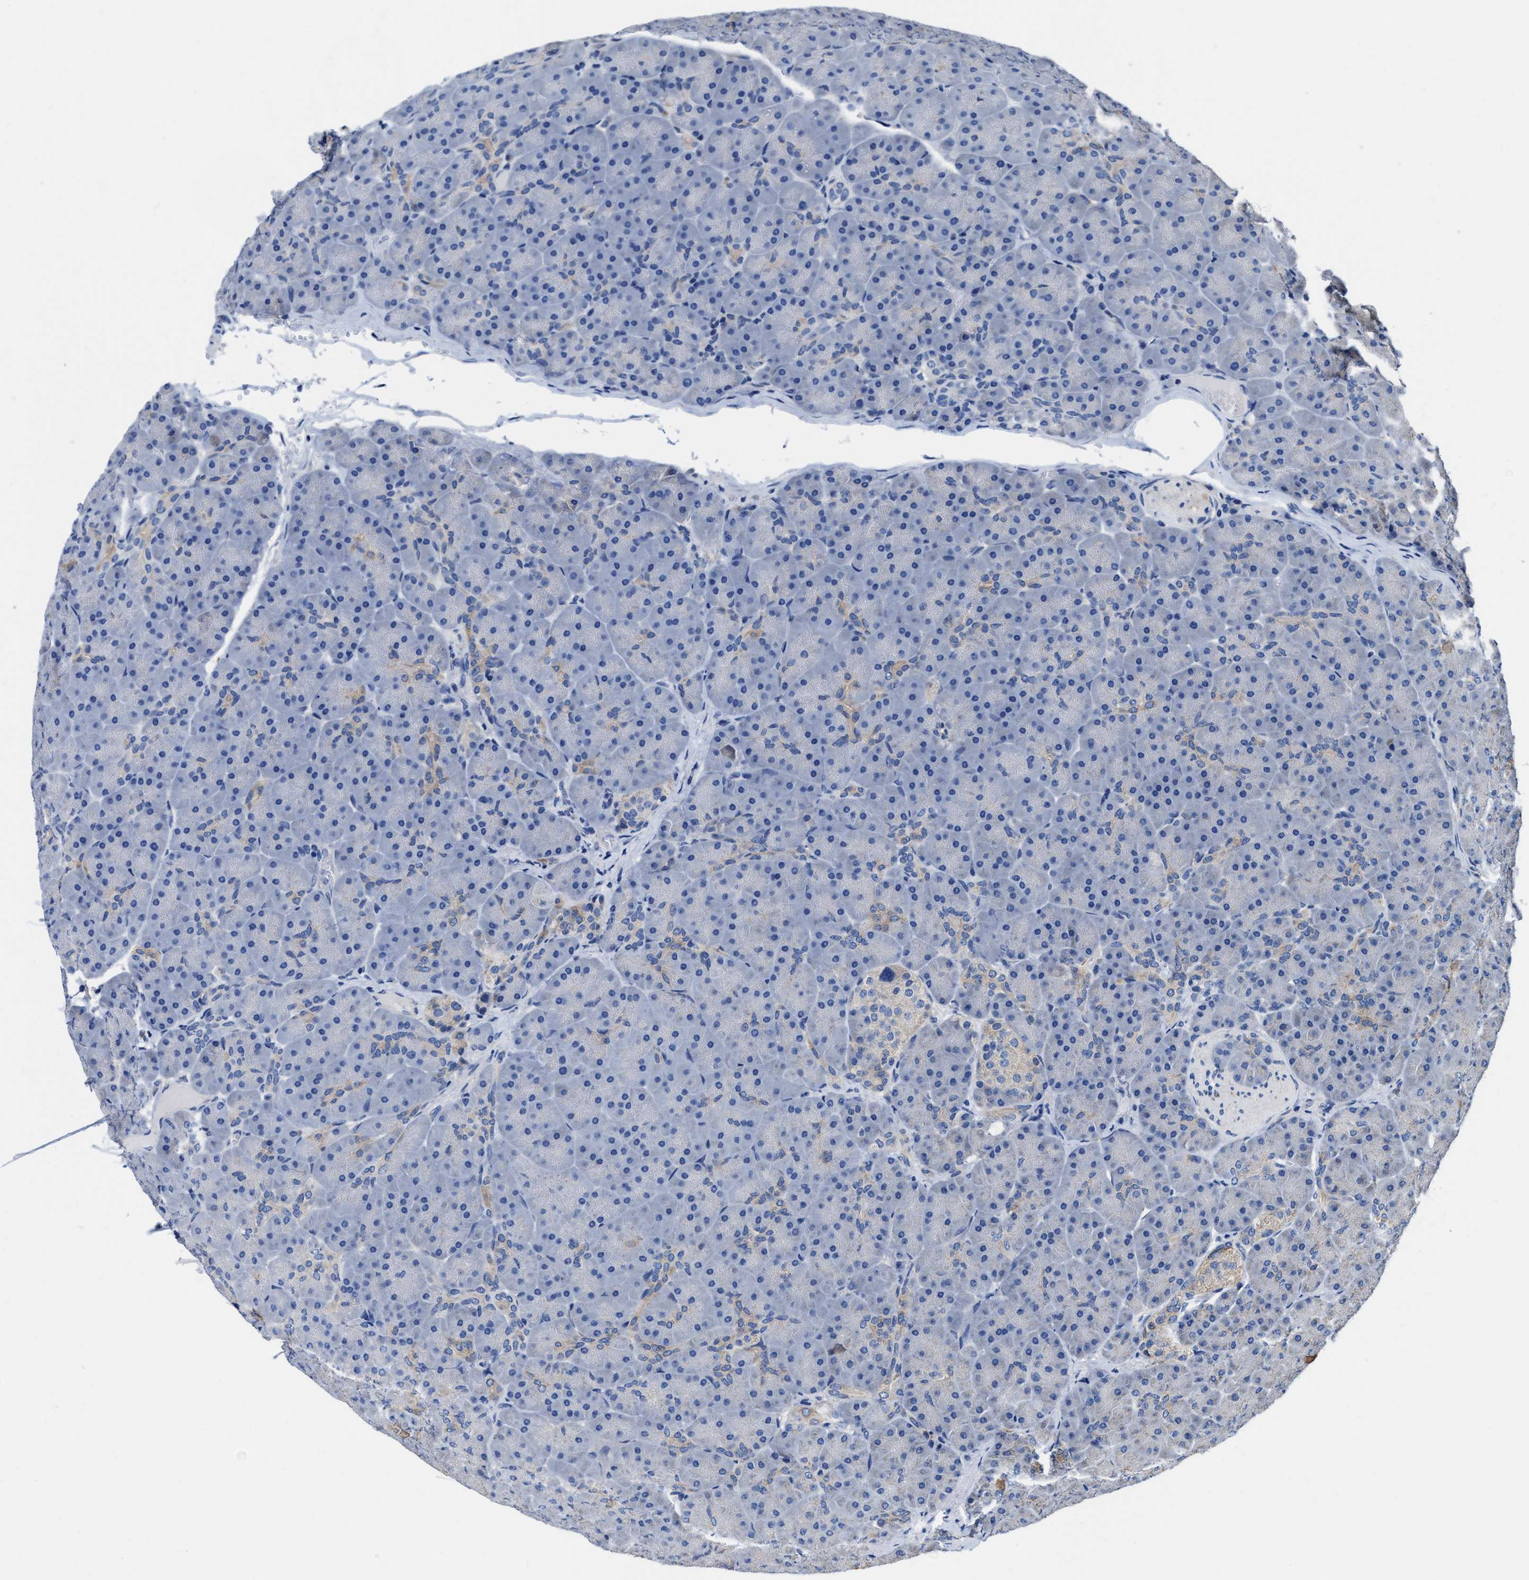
{"staining": {"intensity": "weak", "quantity": "<25%", "location": "cytoplasmic/membranous"}, "tissue": "pancreas", "cell_type": "Exocrine glandular cells", "image_type": "normal", "snomed": [{"axis": "morphology", "description": "Normal tissue, NOS"}, {"axis": "topography", "description": "Pancreas"}], "caption": "Immunohistochemistry (IHC) histopathology image of benign human pancreas stained for a protein (brown), which demonstrates no expression in exocrine glandular cells.", "gene": "TMEM30A", "patient": {"sex": "male", "age": 66}}